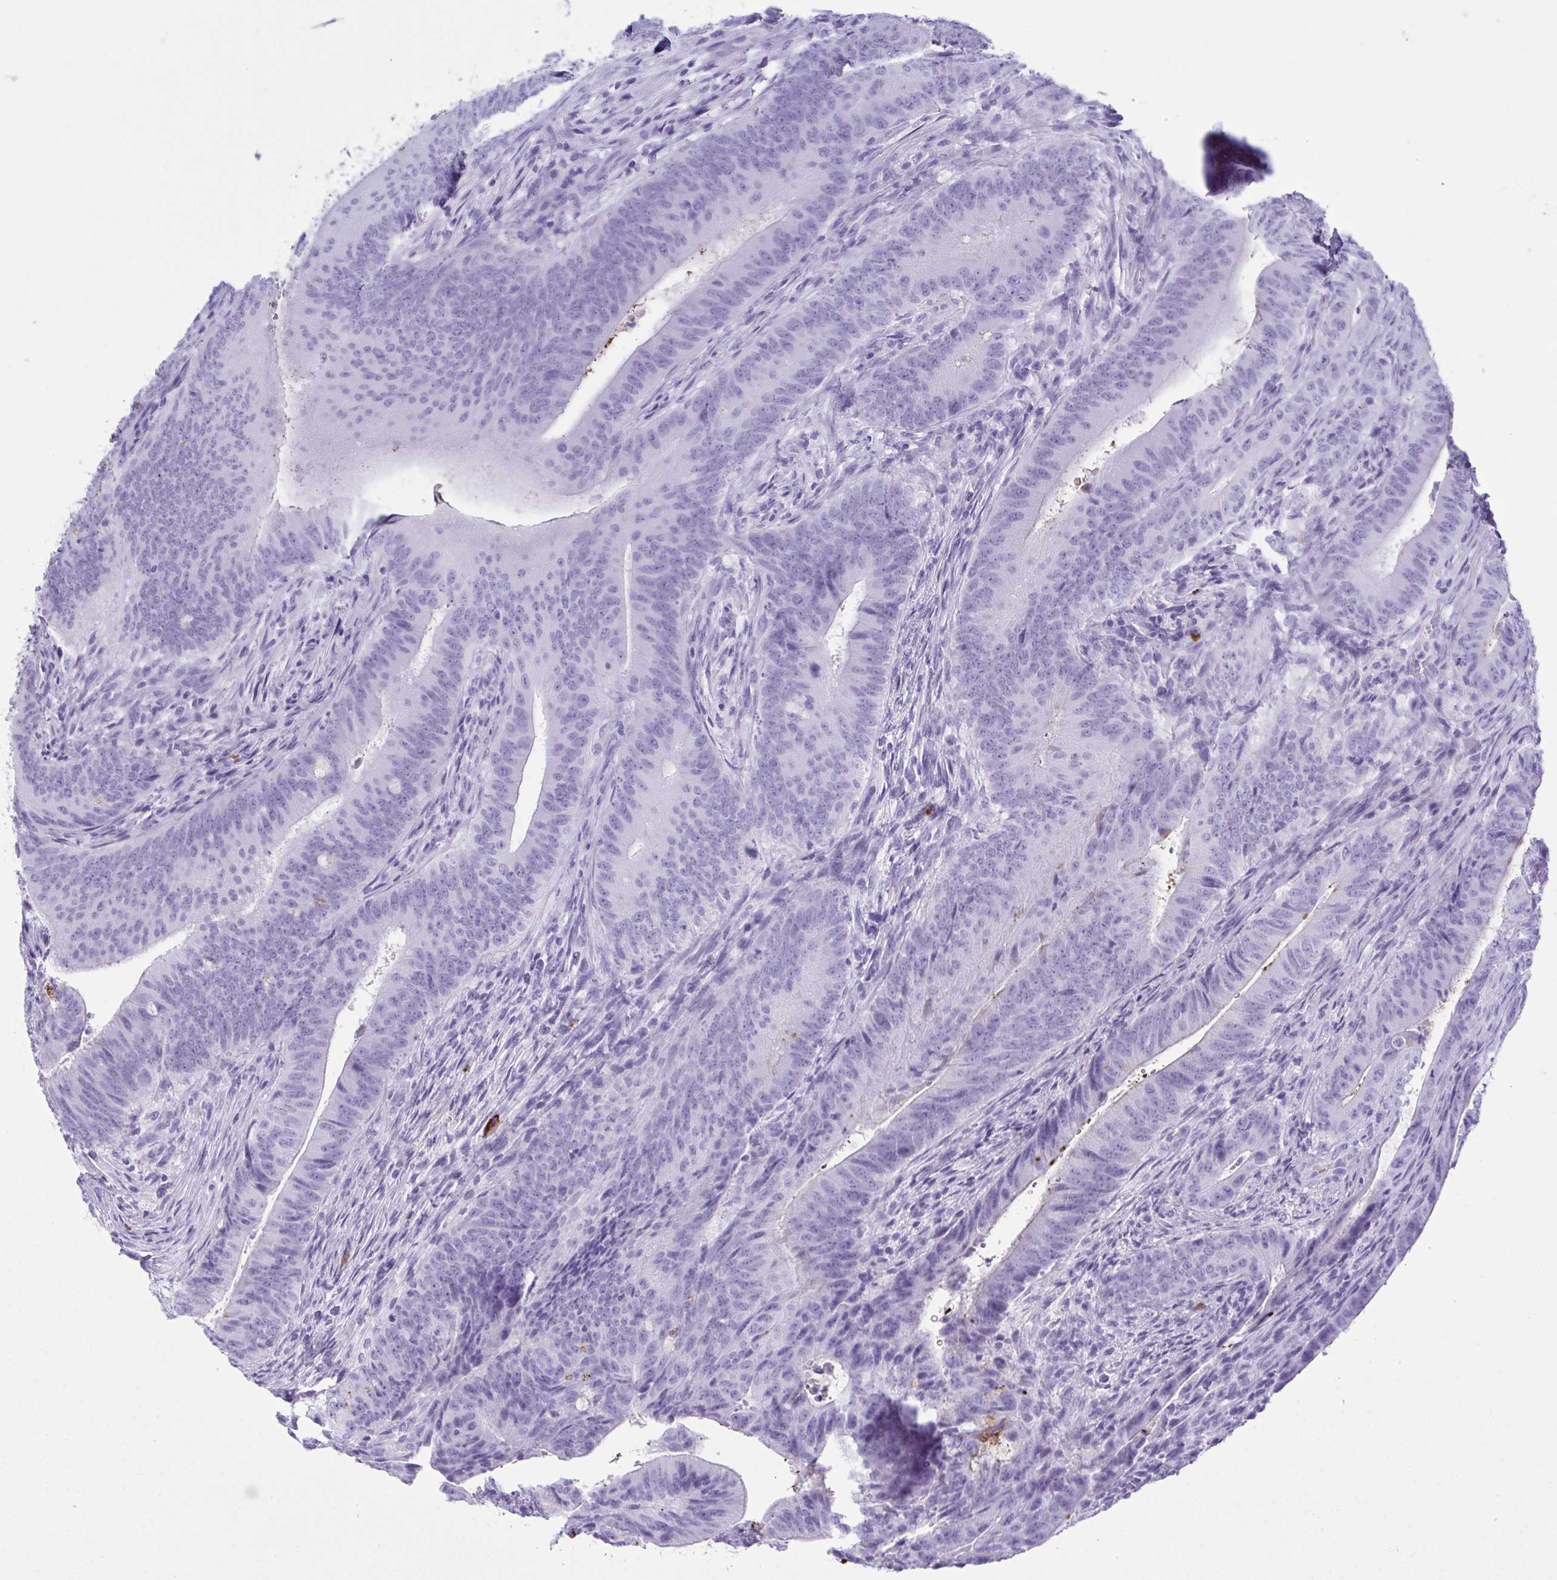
{"staining": {"intensity": "negative", "quantity": "none", "location": "none"}, "tissue": "colorectal cancer", "cell_type": "Tumor cells", "image_type": "cancer", "snomed": [{"axis": "morphology", "description": "Adenocarcinoma, NOS"}, {"axis": "topography", "description": "Colon"}], "caption": "Colorectal adenocarcinoma stained for a protein using immunohistochemistry (IHC) reveals no staining tumor cells.", "gene": "JCHAIN", "patient": {"sex": "female", "age": 43}}